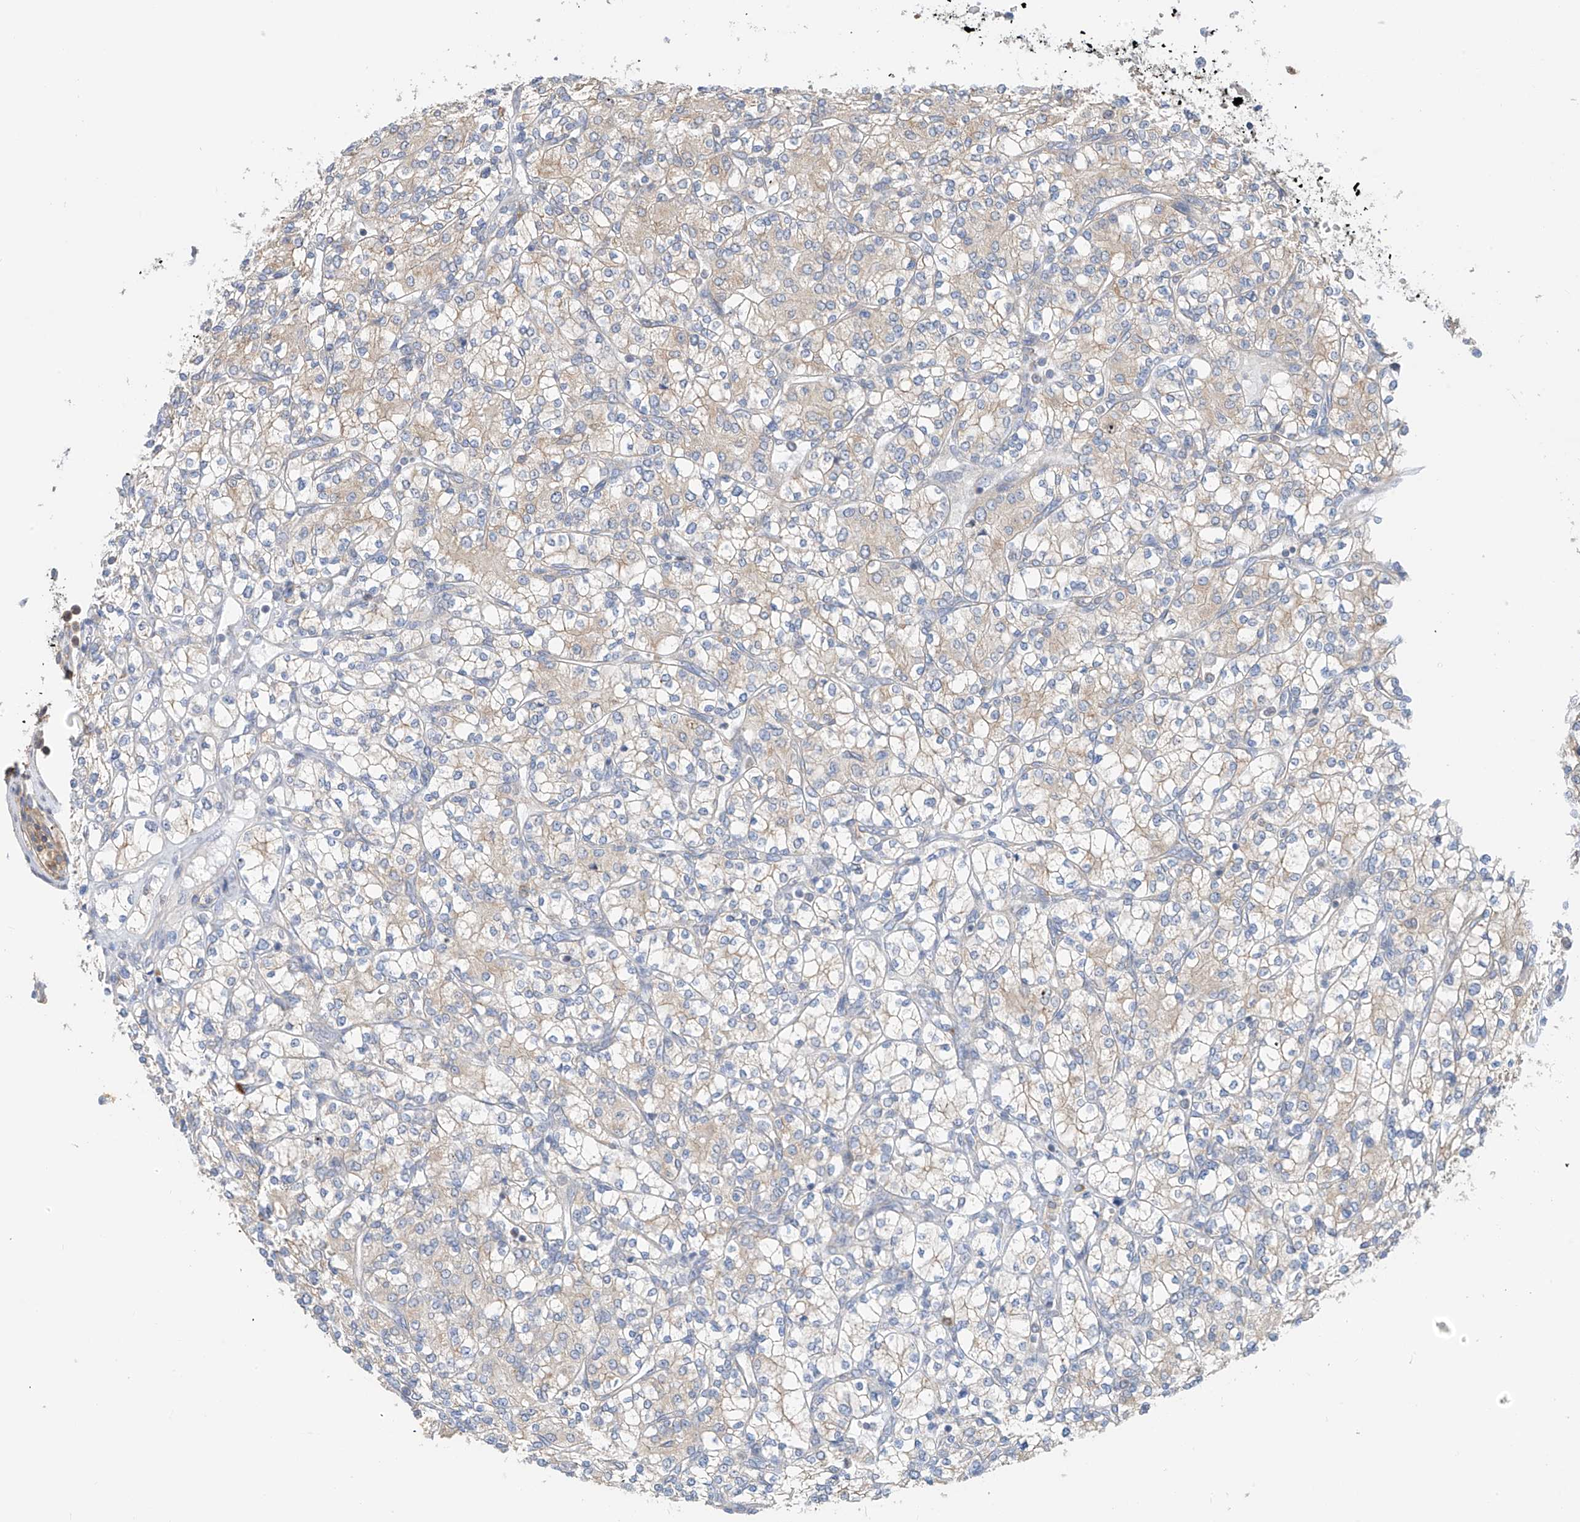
{"staining": {"intensity": "weak", "quantity": "25%-75%", "location": "cytoplasmic/membranous"}, "tissue": "renal cancer", "cell_type": "Tumor cells", "image_type": "cancer", "snomed": [{"axis": "morphology", "description": "Adenocarcinoma, NOS"}, {"axis": "topography", "description": "Kidney"}], "caption": "IHC (DAB (3,3'-diaminobenzidine)) staining of human renal adenocarcinoma reveals weak cytoplasmic/membranous protein expression in approximately 25%-75% of tumor cells.", "gene": "REC8", "patient": {"sex": "male", "age": 77}}